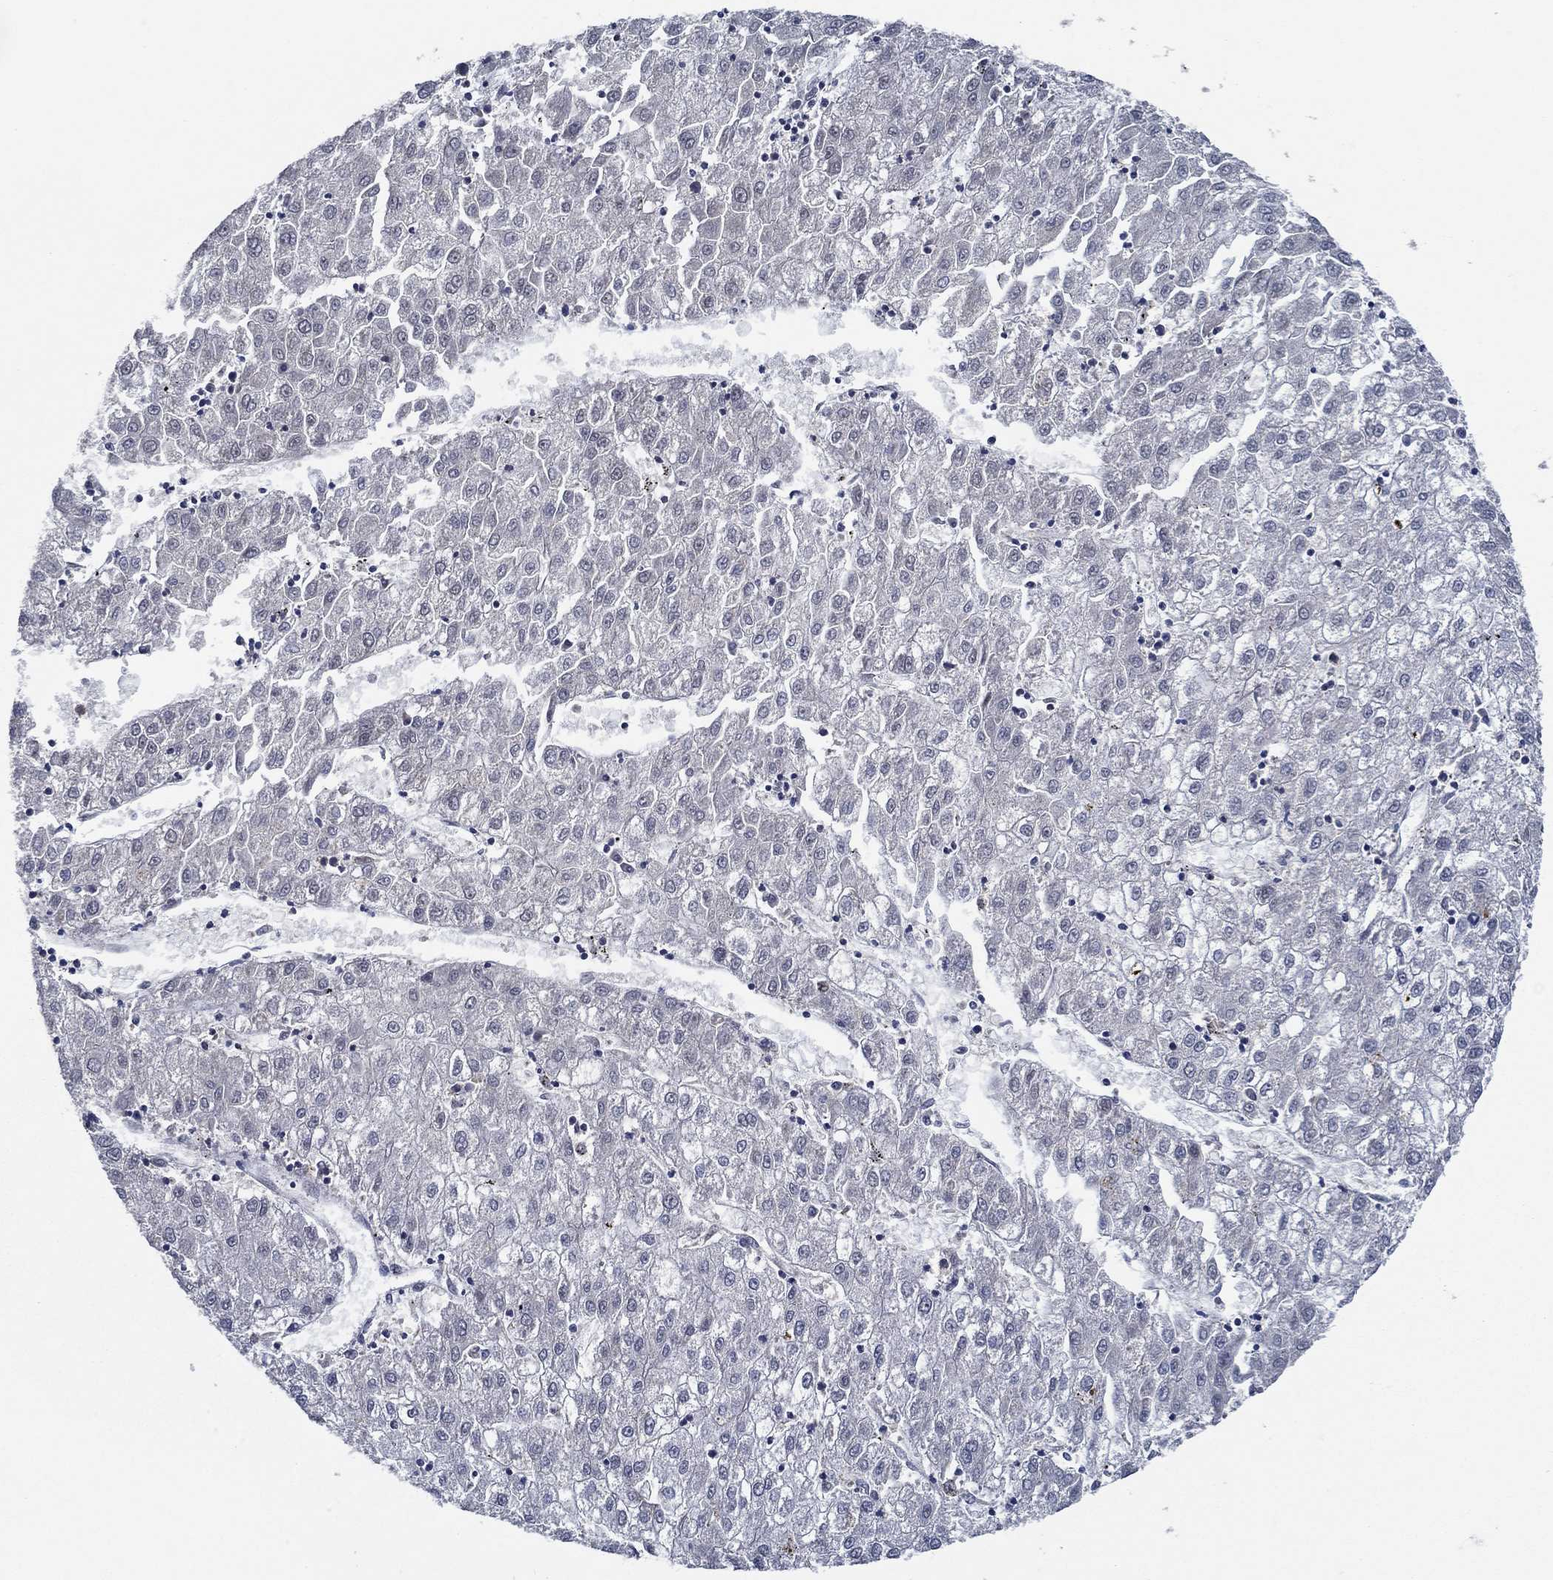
{"staining": {"intensity": "negative", "quantity": "none", "location": "none"}, "tissue": "liver cancer", "cell_type": "Tumor cells", "image_type": "cancer", "snomed": [{"axis": "morphology", "description": "Carcinoma, Hepatocellular, NOS"}, {"axis": "topography", "description": "Liver"}], "caption": "High power microscopy histopathology image of an immunohistochemistry histopathology image of hepatocellular carcinoma (liver), revealing no significant staining in tumor cells. (Immunohistochemistry (ihc), brightfield microscopy, high magnification).", "gene": "DACT1", "patient": {"sex": "male", "age": 72}}